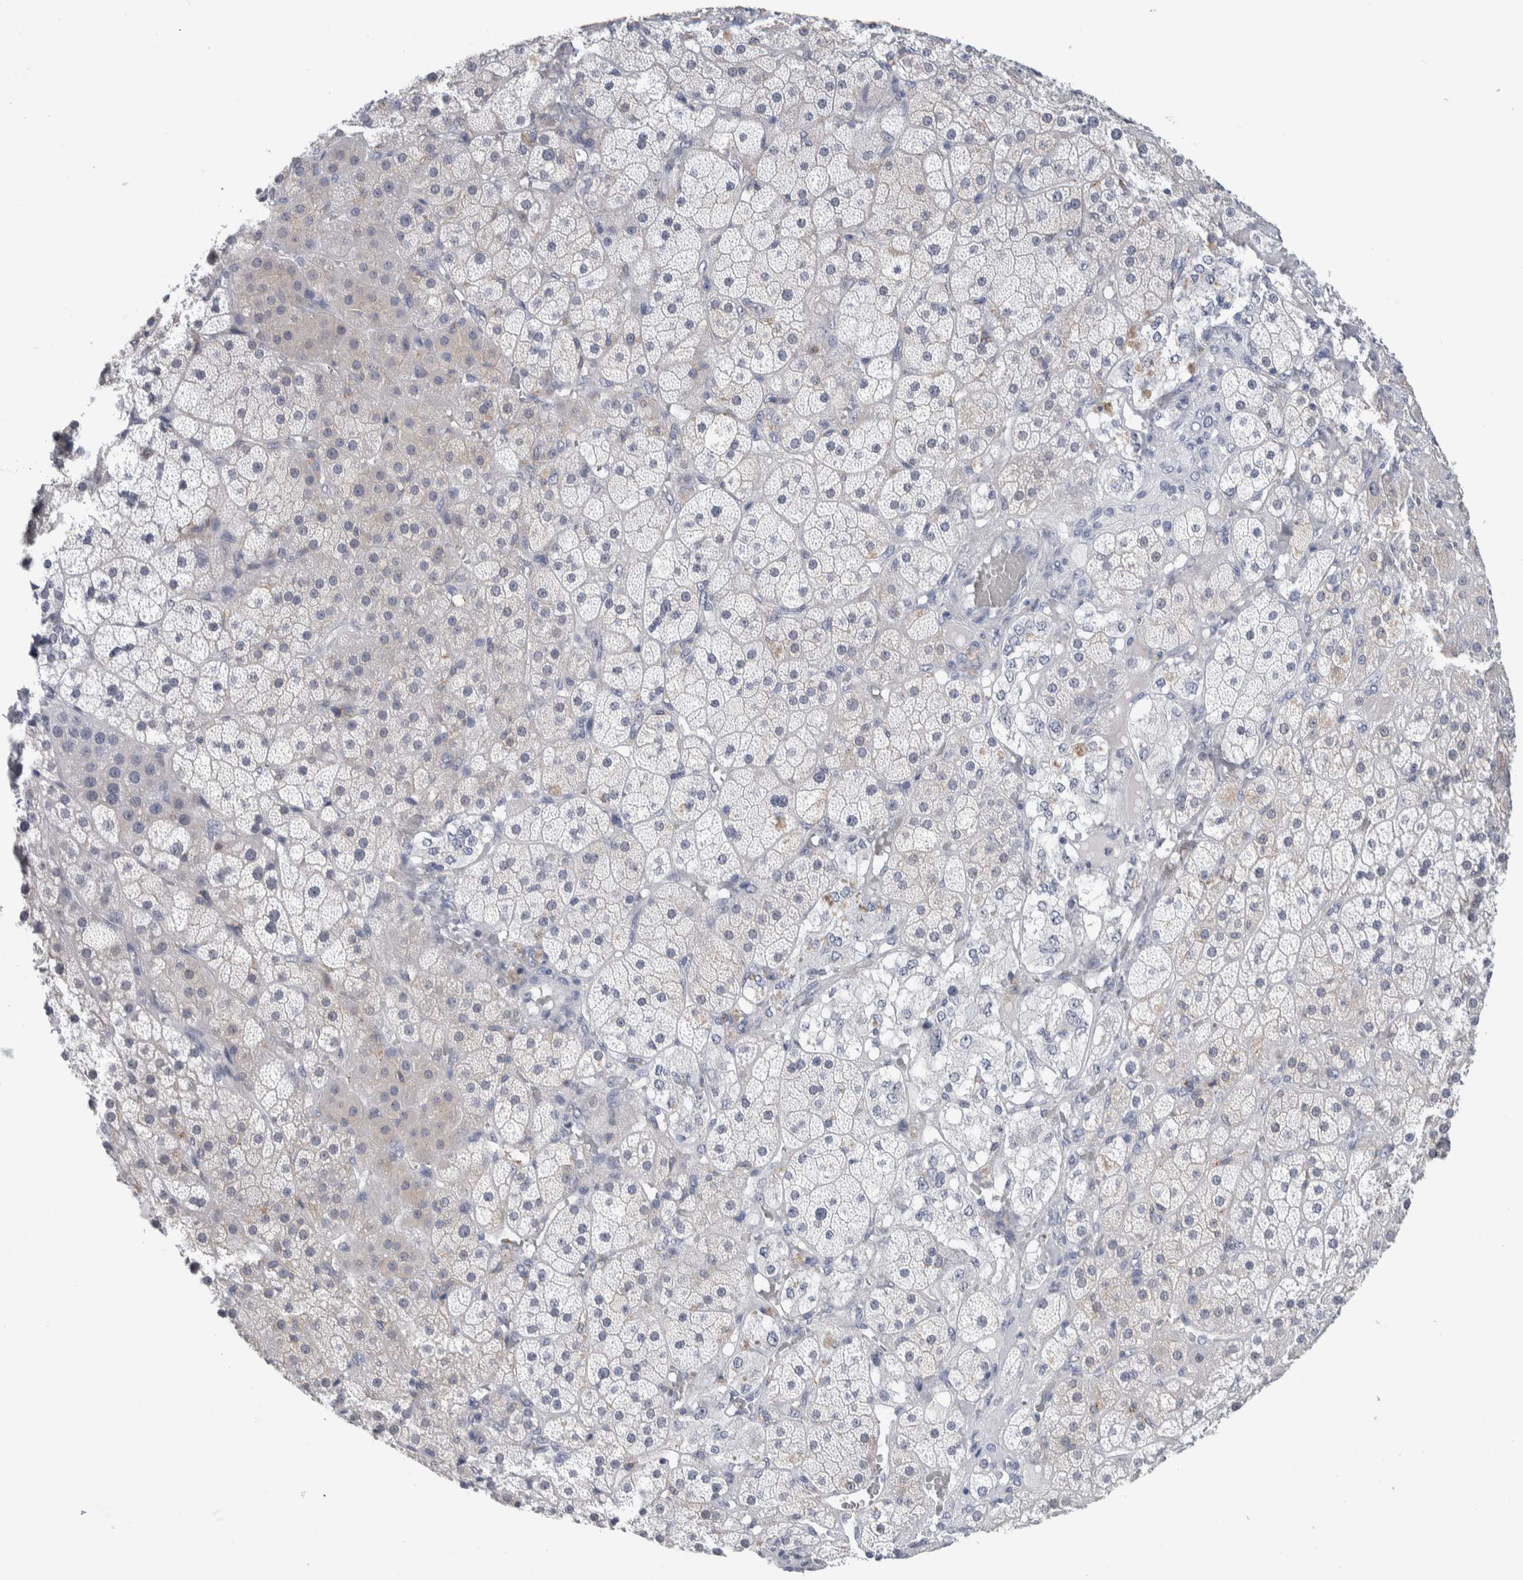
{"staining": {"intensity": "negative", "quantity": "none", "location": "none"}, "tissue": "adrenal gland", "cell_type": "Glandular cells", "image_type": "normal", "snomed": [{"axis": "morphology", "description": "Normal tissue, NOS"}, {"axis": "topography", "description": "Adrenal gland"}], "caption": "Immunohistochemical staining of benign human adrenal gland displays no significant expression in glandular cells. The staining was performed using DAB (3,3'-diaminobenzidine) to visualize the protein expression in brown, while the nuclei were stained in blue with hematoxylin (Magnification: 20x).", "gene": "LURAP1L", "patient": {"sex": "male", "age": 57}}